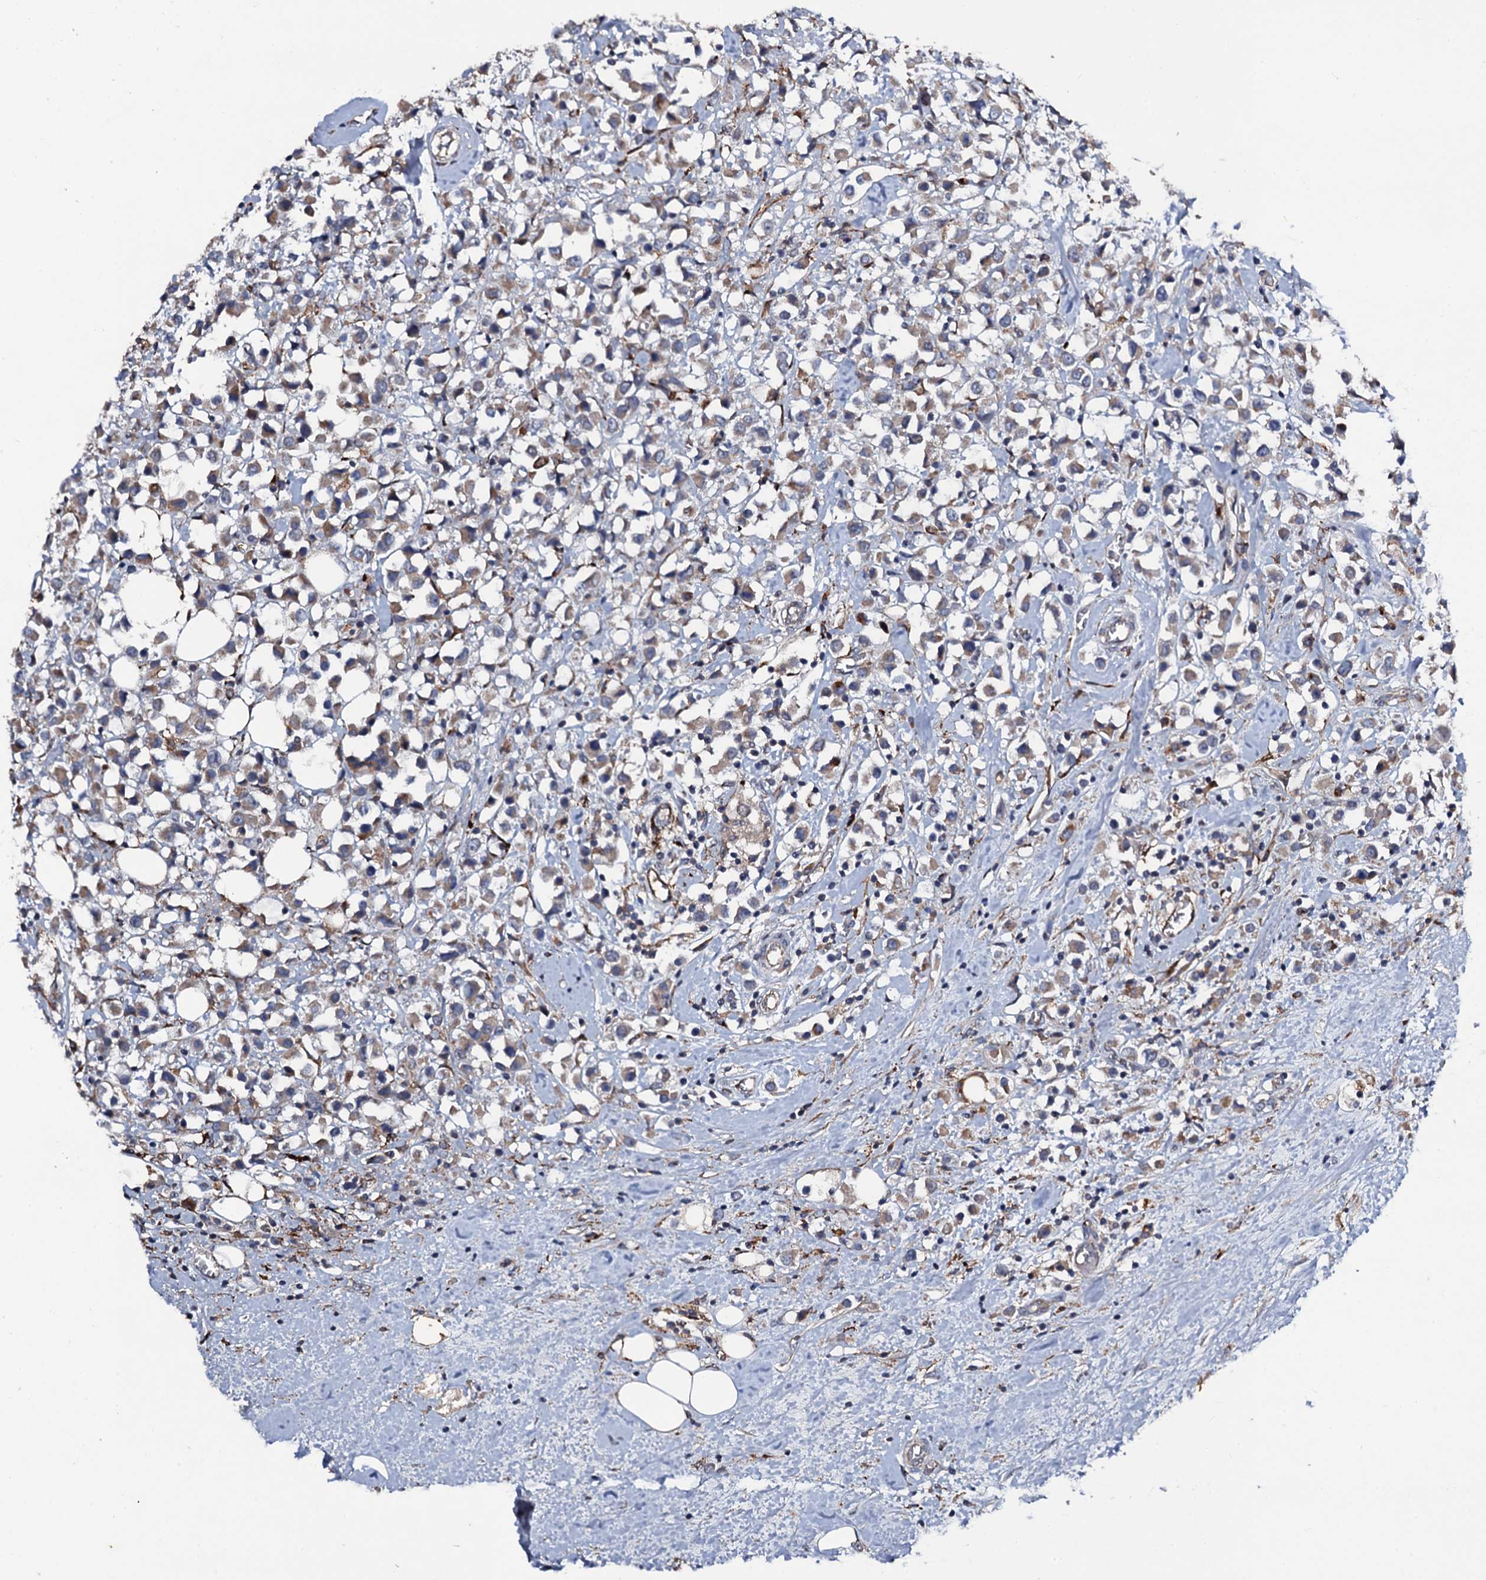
{"staining": {"intensity": "weak", "quantity": ">75%", "location": "cytoplasmic/membranous"}, "tissue": "breast cancer", "cell_type": "Tumor cells", "image_type": "cancer", "snomed": [{"axis": "morphology", "description": "Duct carcinoma"}, {"axis": "topography", "description": "Breast"}], "caption": "A histopathology image showing weak cytoplasmic/membranous positivity in approximately >75% of tumor cells in breast intraductal carcinoma, as visualized by brown immunohistochemical staining.", "gene": "LRRC28", "patient": {"sex": "female", "age": 61}}